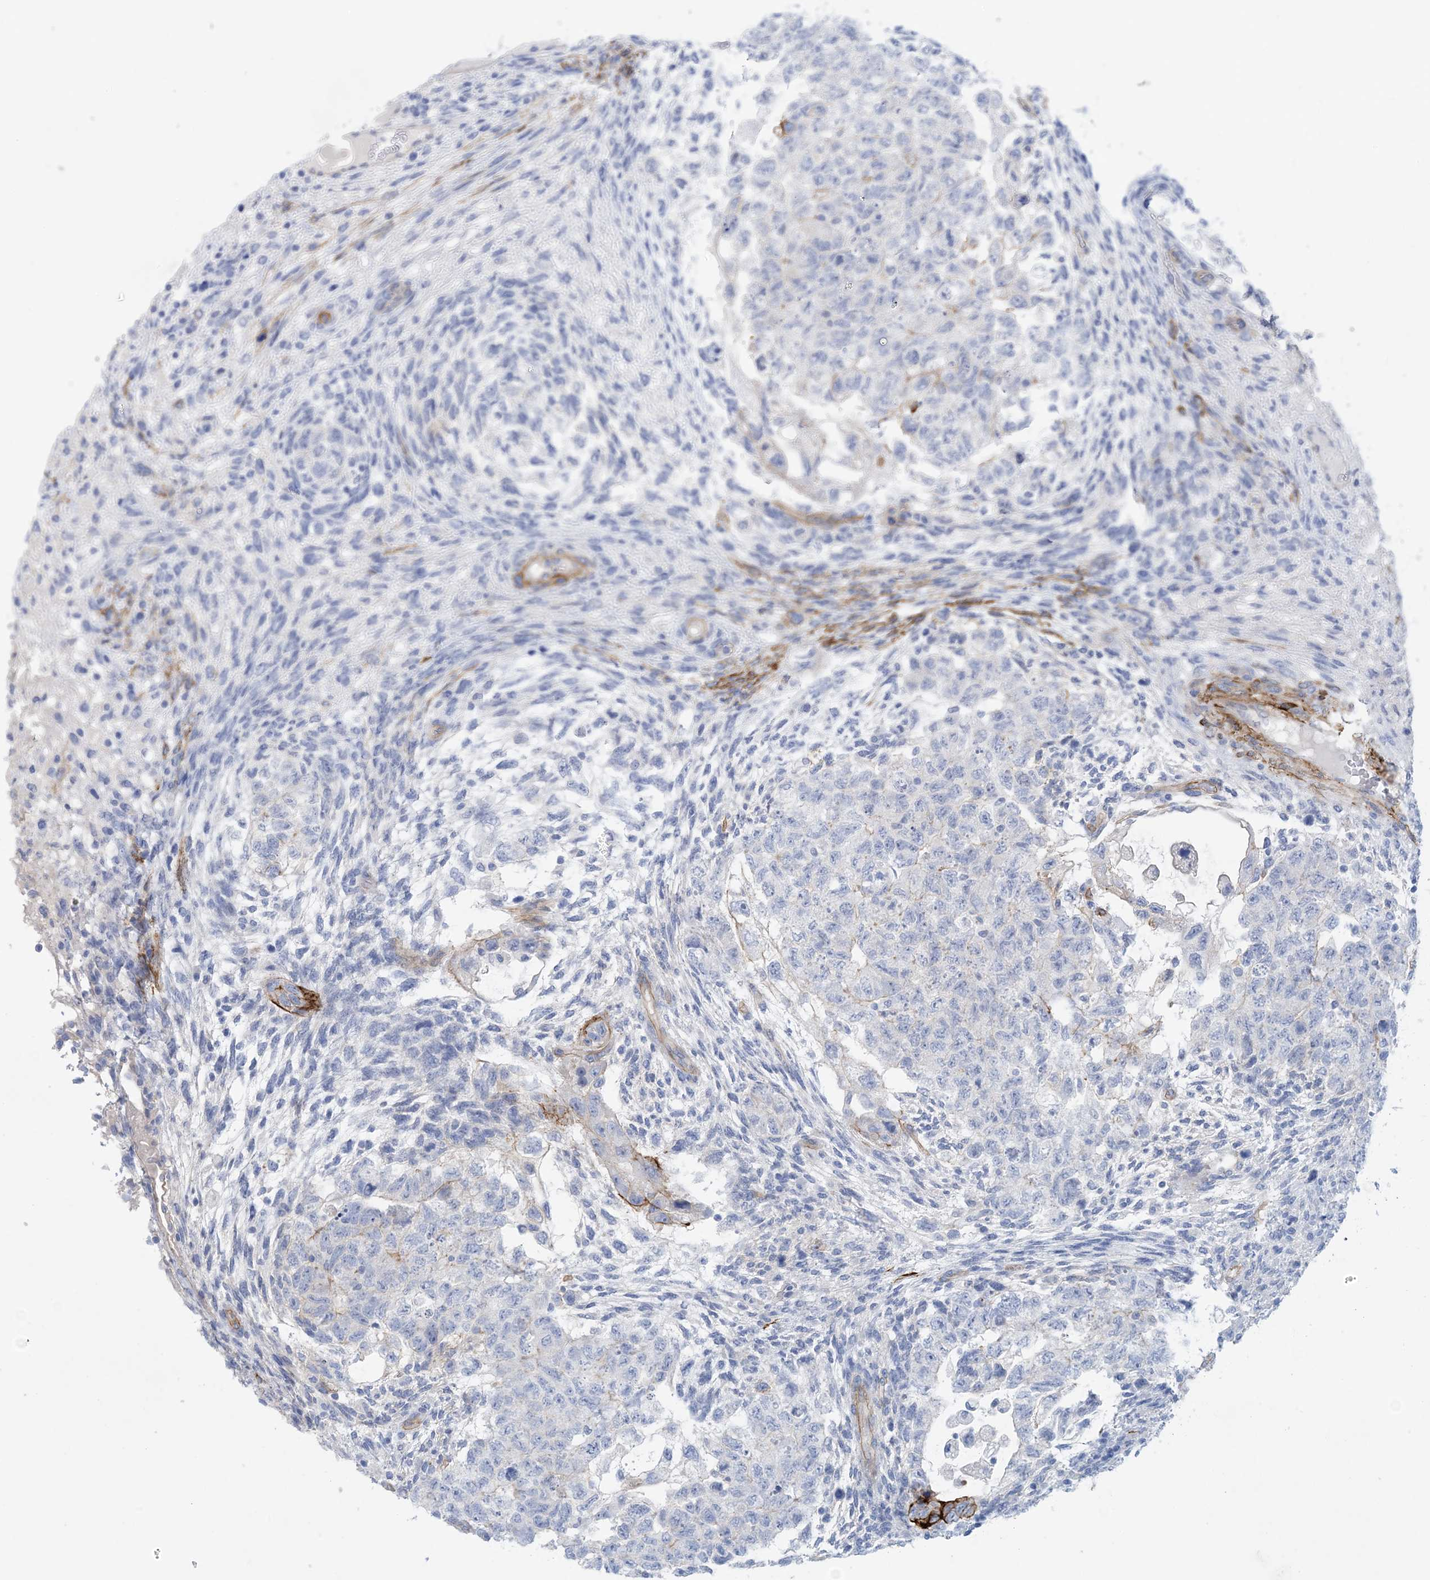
{"staining": {"intensity": "moderate", "quantity": "<25%", "location": "cytoplasmic/membranous"}, "tissue": "testis cancer", "cell_type": "Tumor cells", "image_type": "cancer", "snomed": [{"axis": "morphology", "description": "Carcinoma, Embryonal, NOS"}, {"axis": "topography", "description": "Testis"}], "caption": "Immunohistochemistry (IHC) histopathology image of neoplastic tissue: testis embryonal carcinoma stained using immunohistochemistry (IHC) reveals low levels of moderate protein expression localized specifically in the cytoplasmic/membranous of tumor cells, appearing as a cytoplasmic/membranous brown color.", "gene": "SHANK1", "patient": {"sex": "male", "age": 36}}